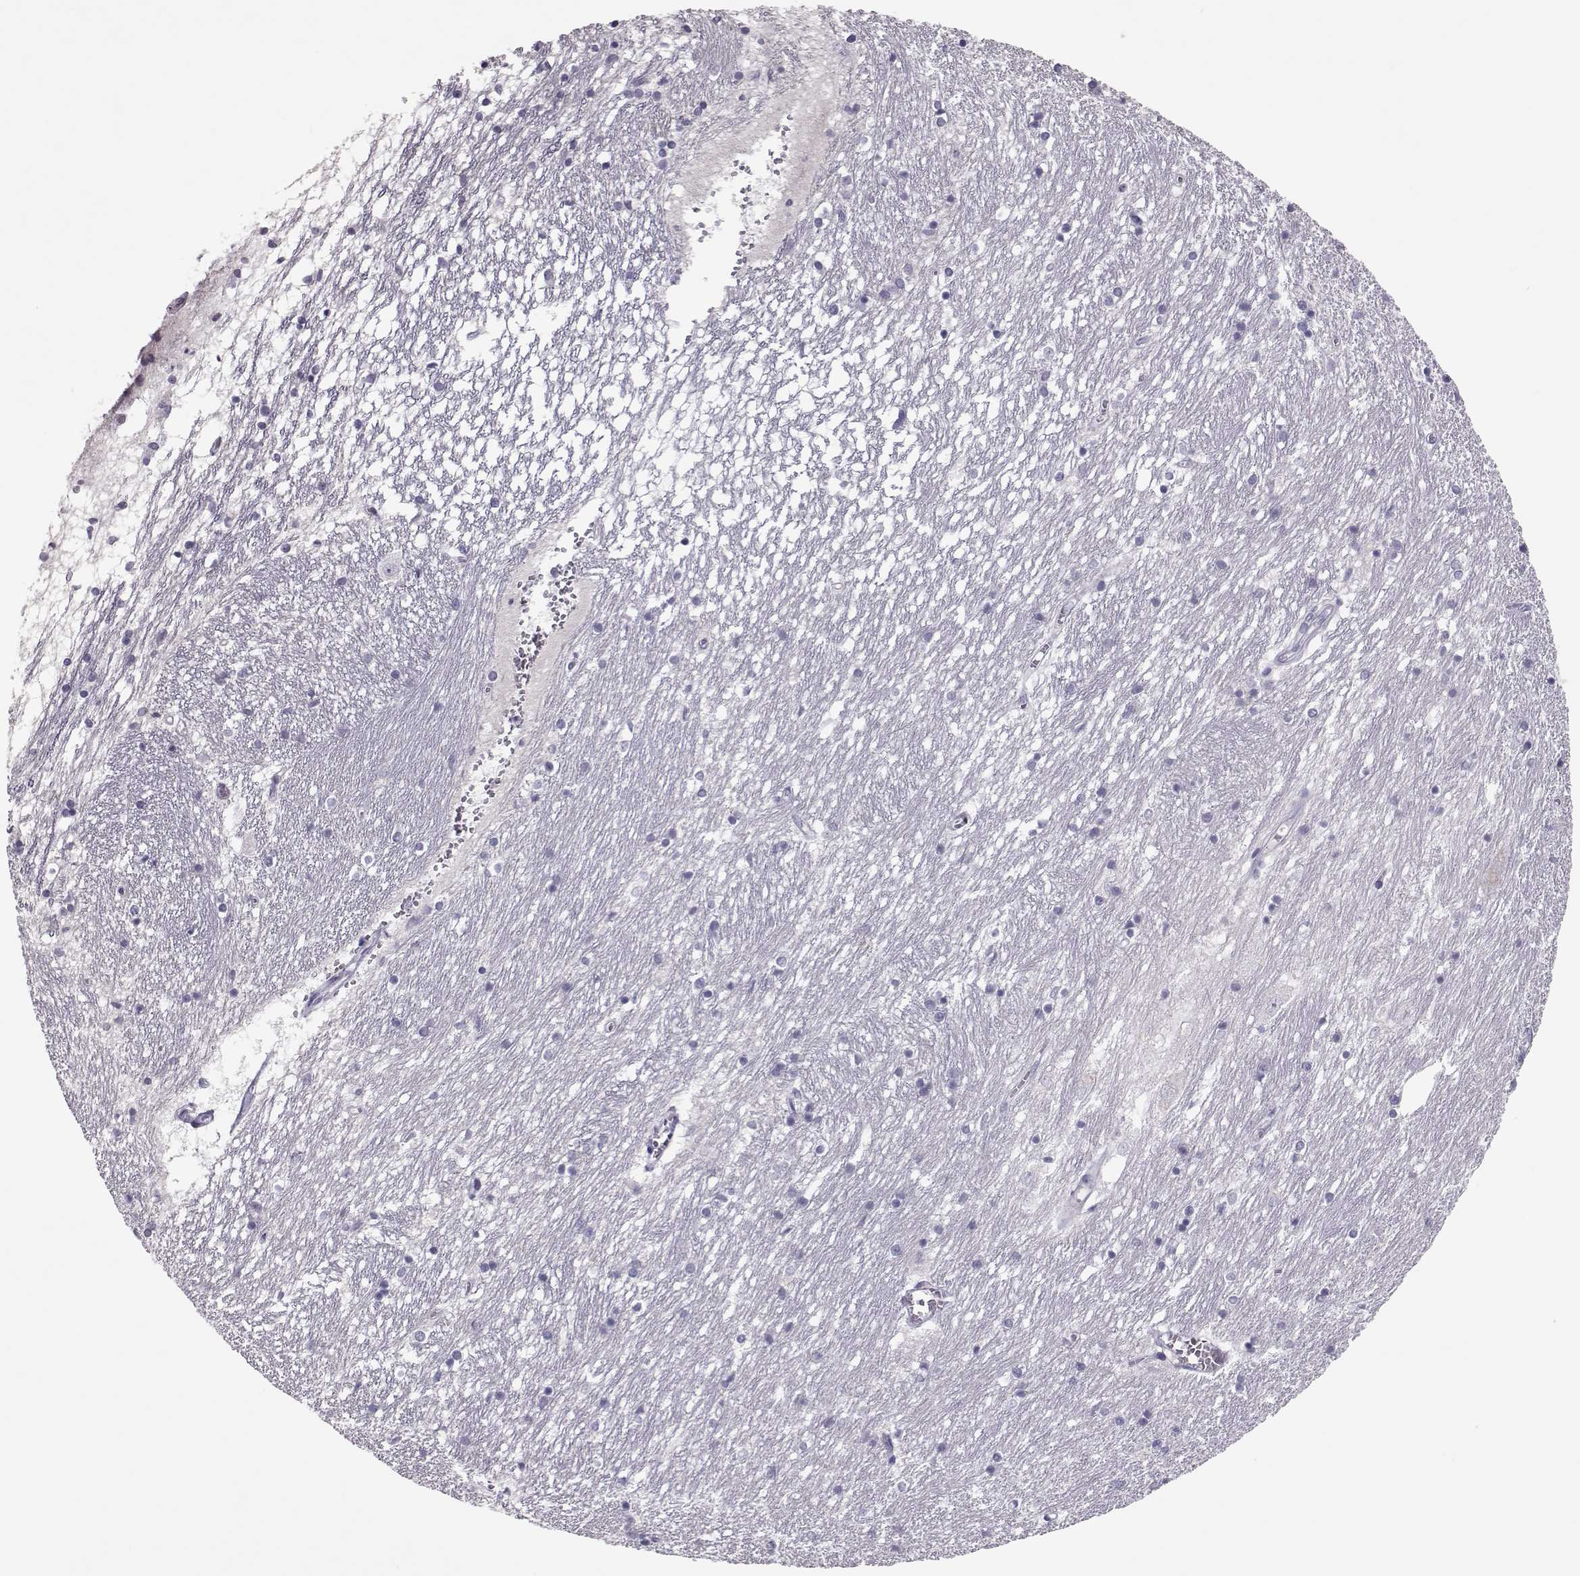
{"staining": {"intensity": "negative", "quantity": "none", "location": "none"}, "tissue": "caudate", "cell_type": "Glial cells", "image_type": "normal", "snomed": [{"axis": "morphology", "description": "Normal tissue, NOS"}, {"axis": "topography", "description": "Lateral ventricle wall"}], "caption": "Immunohistochemistry (IHC) of normal human caudate displays no expression in glial cells.", "gene": "SGO1", "patient": {"sex": "female", "age": 71}}